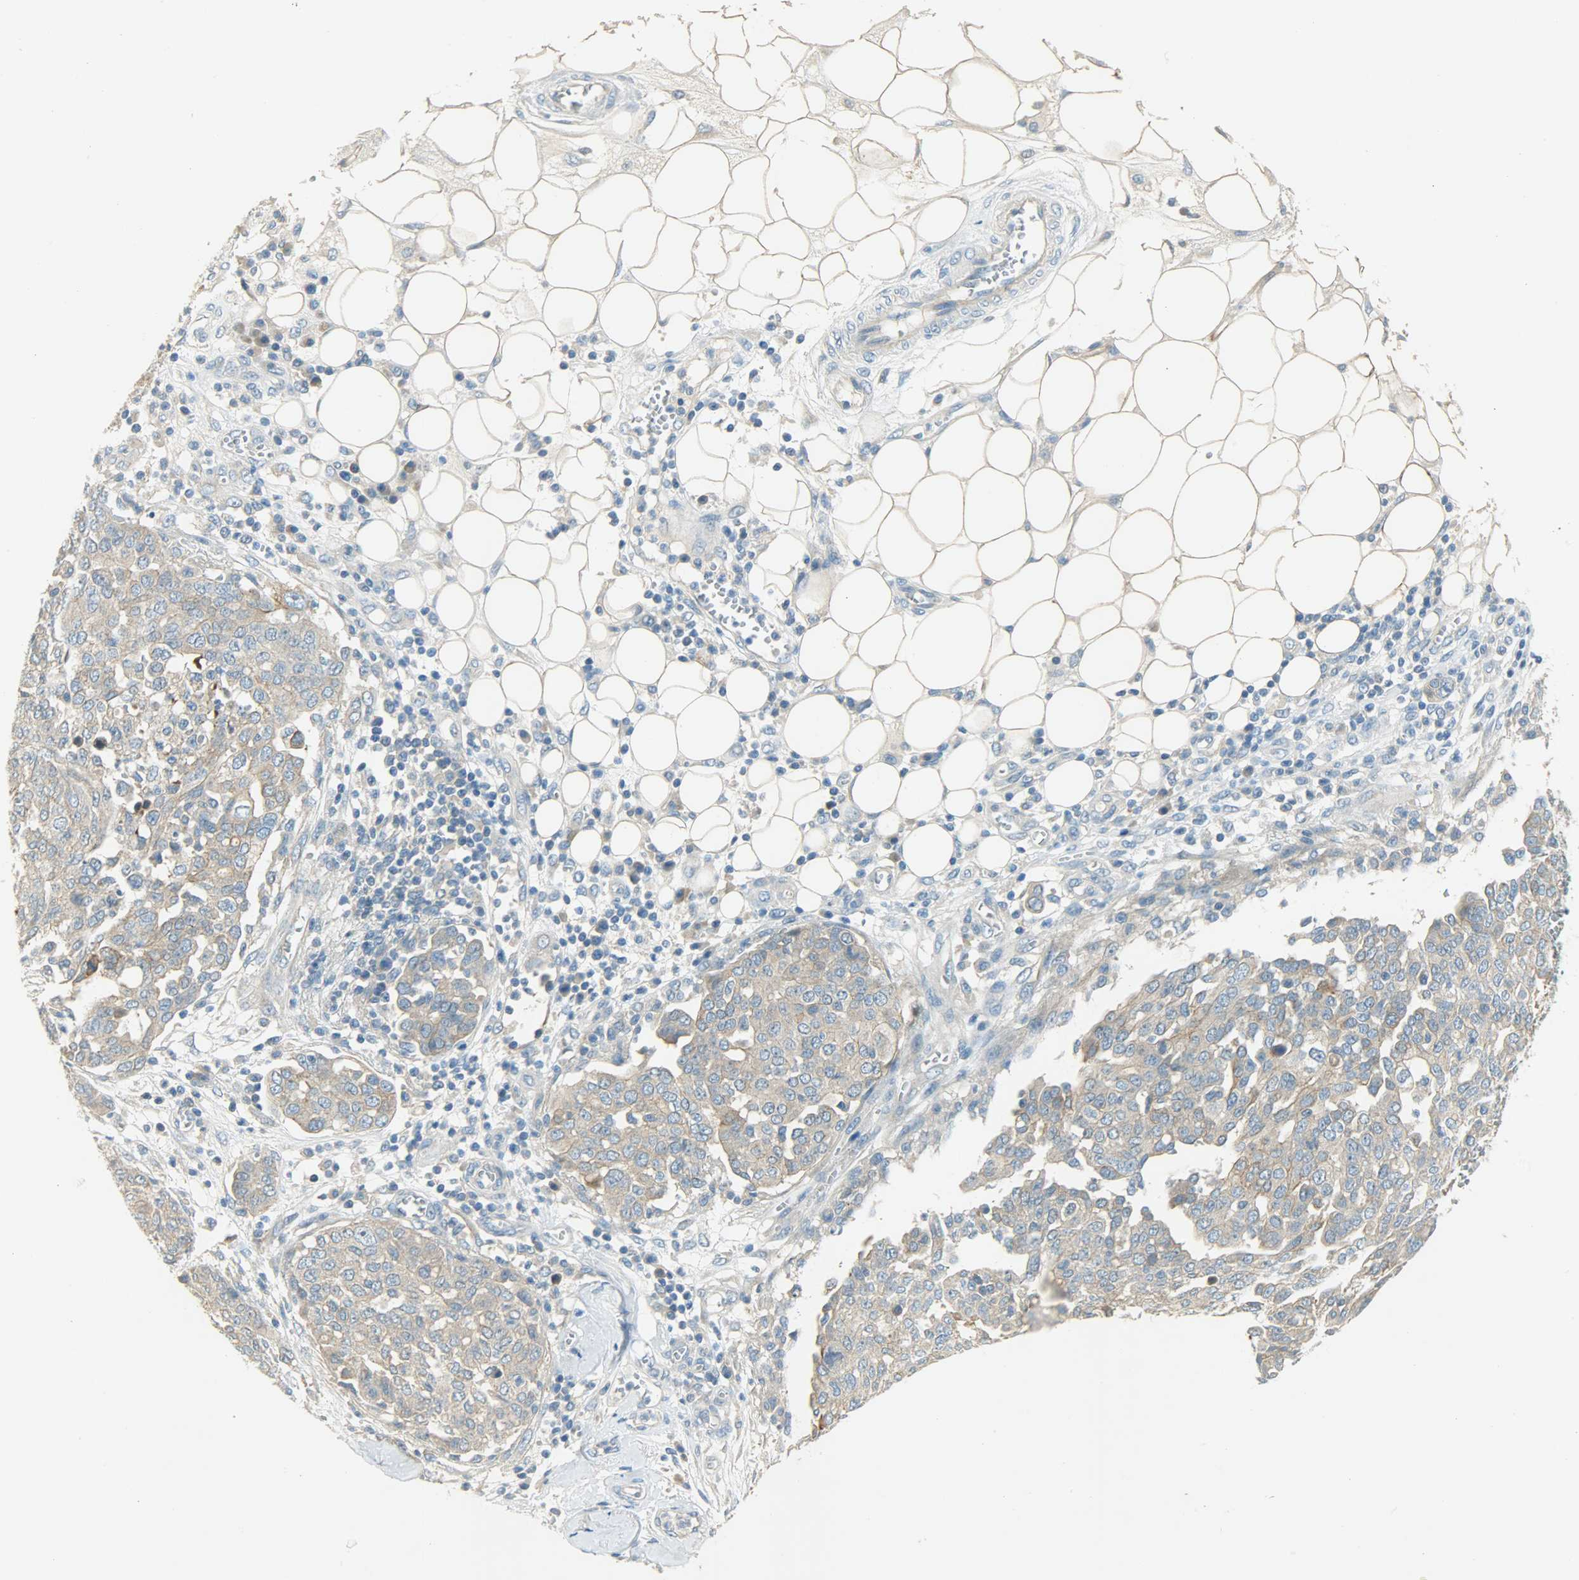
{"staining": {"intensity": "moderate", "quantity": ">75%", "location": "cytoplasmic/membranous"}, "tissue": "ovarian cancer", "cell_type": "Tumor cells", "image_type": "cancer", "snomed": [{"axis": "morphology", "description": "Cystadenocarcinoma, serous, NOS"}, {"axis": "topography", "description": "Soft tissue"}, {"axis": "topography", "description": "Ovary"}], "caption": "Protein staining shows moderate cytoplasmic/membranous staining in approximately >75% of tumor cells in ovarian cancer (serous cystadenocarcinoma). (DAB (3,3'-diaminobenzidine) IHC with brightfield microscopy, high magnification).", "gene": "DSG2", "patient": {"sex": "female", "age": 57}}